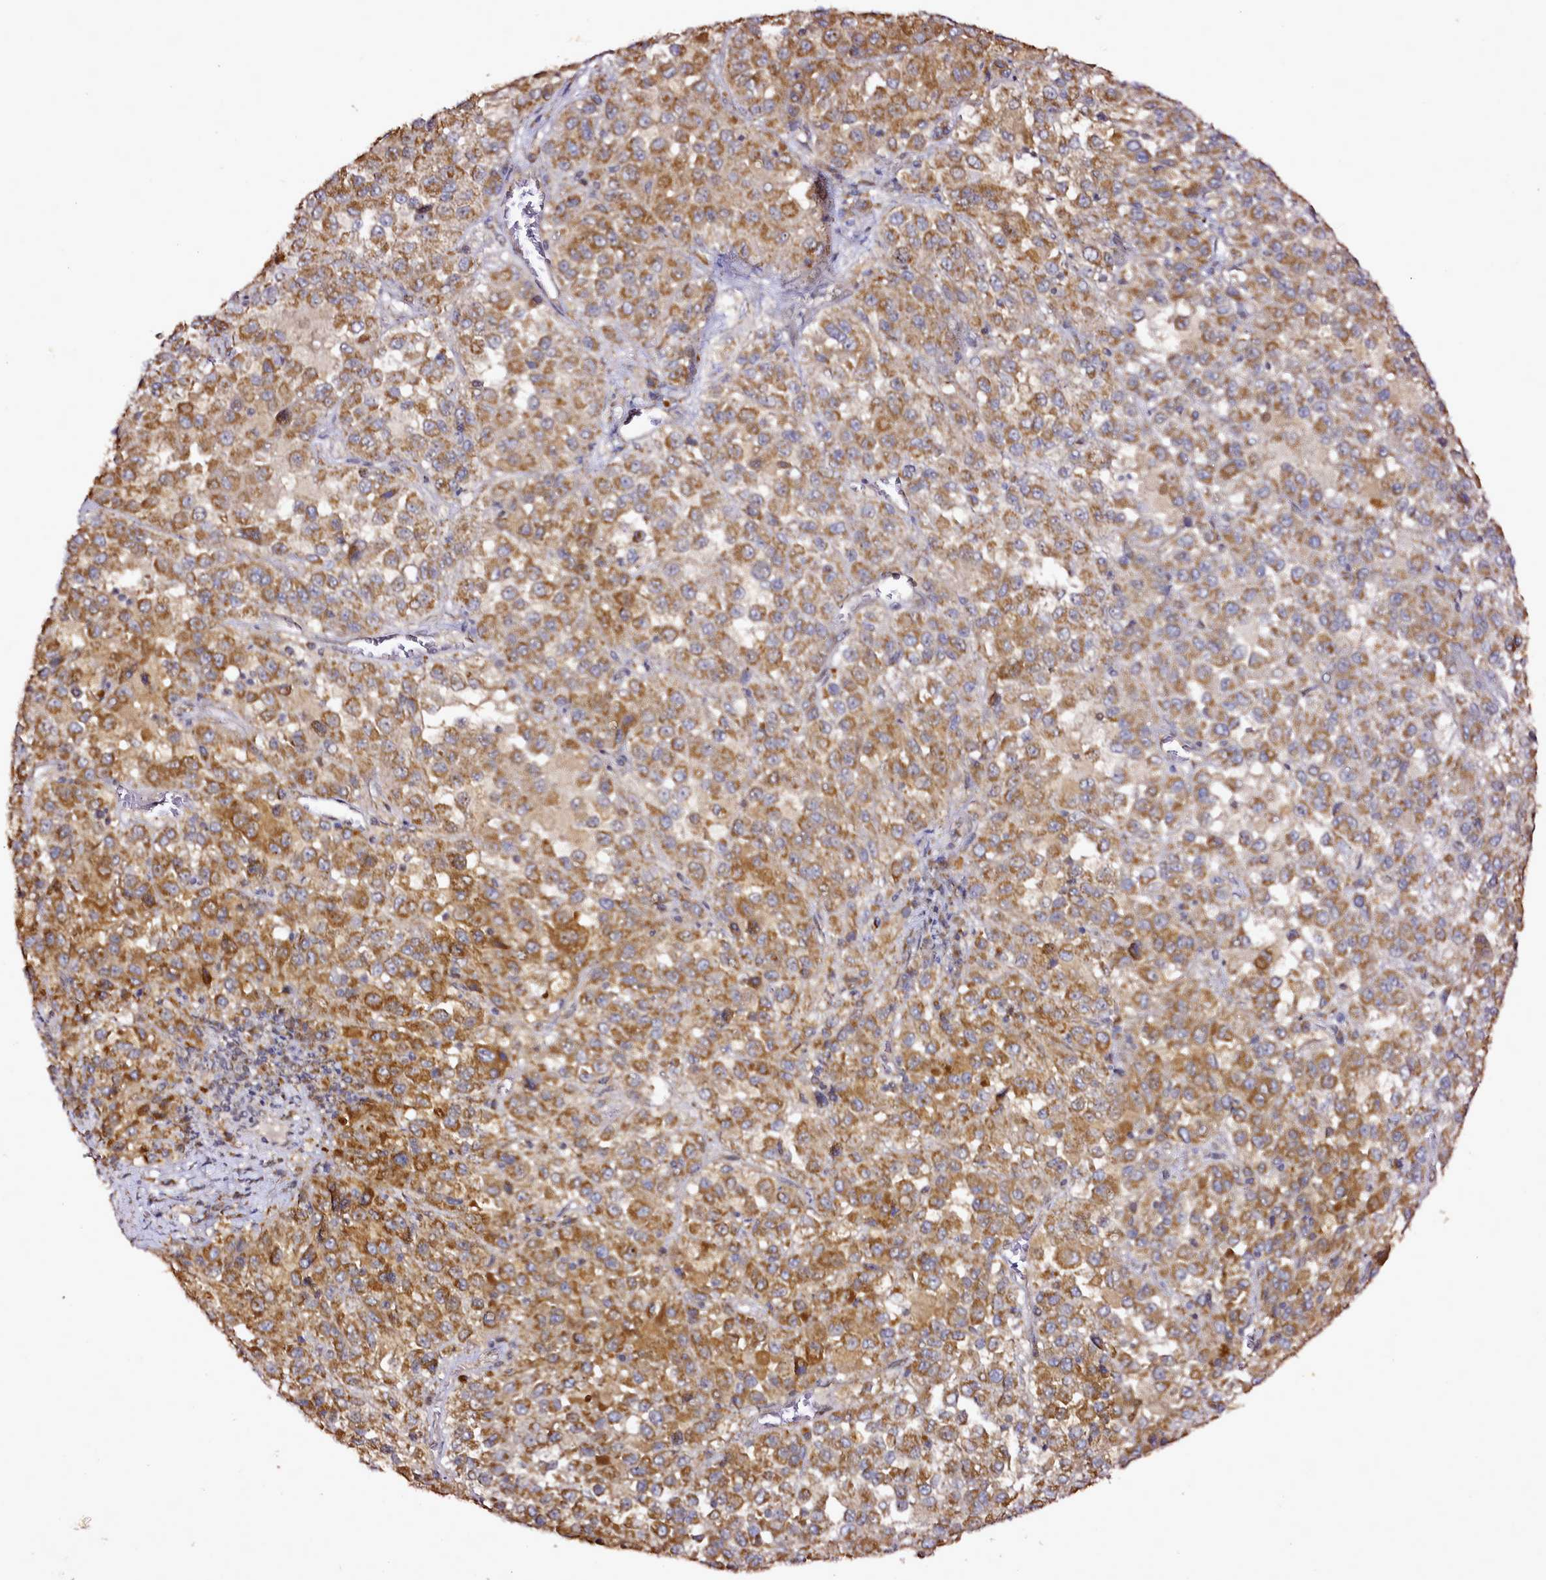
{"staining": {"intensity": "moderate", "quantity": ">75%", "location": "cytoplasmic/membranous"}, "tissue": "melanoma", "cell_type": "Tumor cells", "image_type": "cancer", "snomed": [{"axis": "morphology", "description": "Malignant melanoma, Metastatic site"}, {"axis": "topography", "description": "Lung"}], "caption": "Immunohistochemistry image of neoplastic tissue: human malignant melanoma (metastatic site) stained using IHC exhibits medium levels of moderate protein expression localized specifically in the cytoplasmic/membranous of tumor cells, appearing as a cytoplasmic/membranous brown color.", "gene": "EDIL3", "patient": {"sex": "male", "age": 64}}